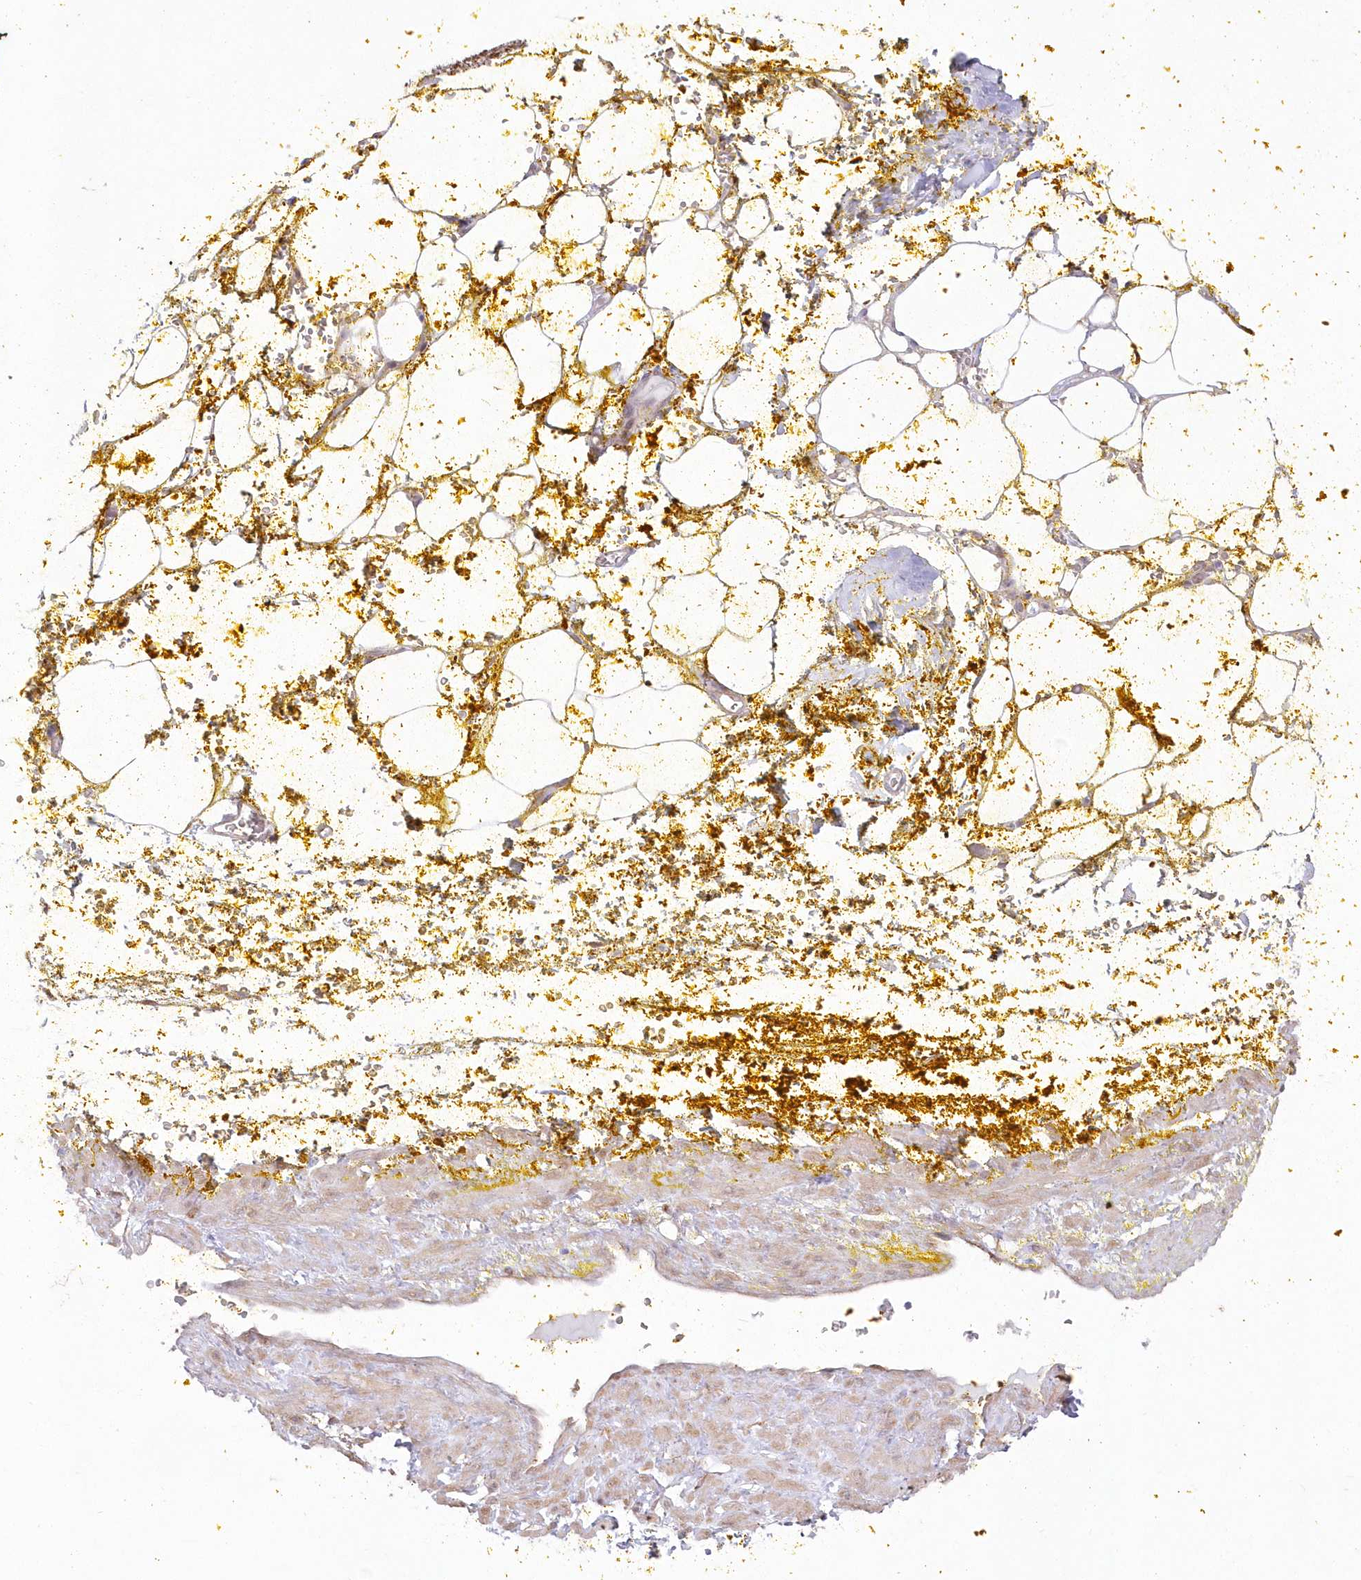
{"staining": {"intensity": "negative", "quantity": "none", "location": "none"}, "tissue": "adipose tissue", "cell_type": "Adipocytes", "image_type": "normal", "snomed": [{"axis": "morphology", "description": "Normal tissue, NOS"}, {"axis": "morphology", "description": "Adenocarcinoma, Low grade"}, {"axis": "topography", "description": "Prostate"}, {"axis": "topography", "description": "Peripheral nerve tissue"}], "caption": "This is an IHC photomicrograph of unremarkable adipose tissue. There is no positivity in adipocytes.", "gene": "SH3PXD2B", "patient": {"sex": "male", "age": 63}}